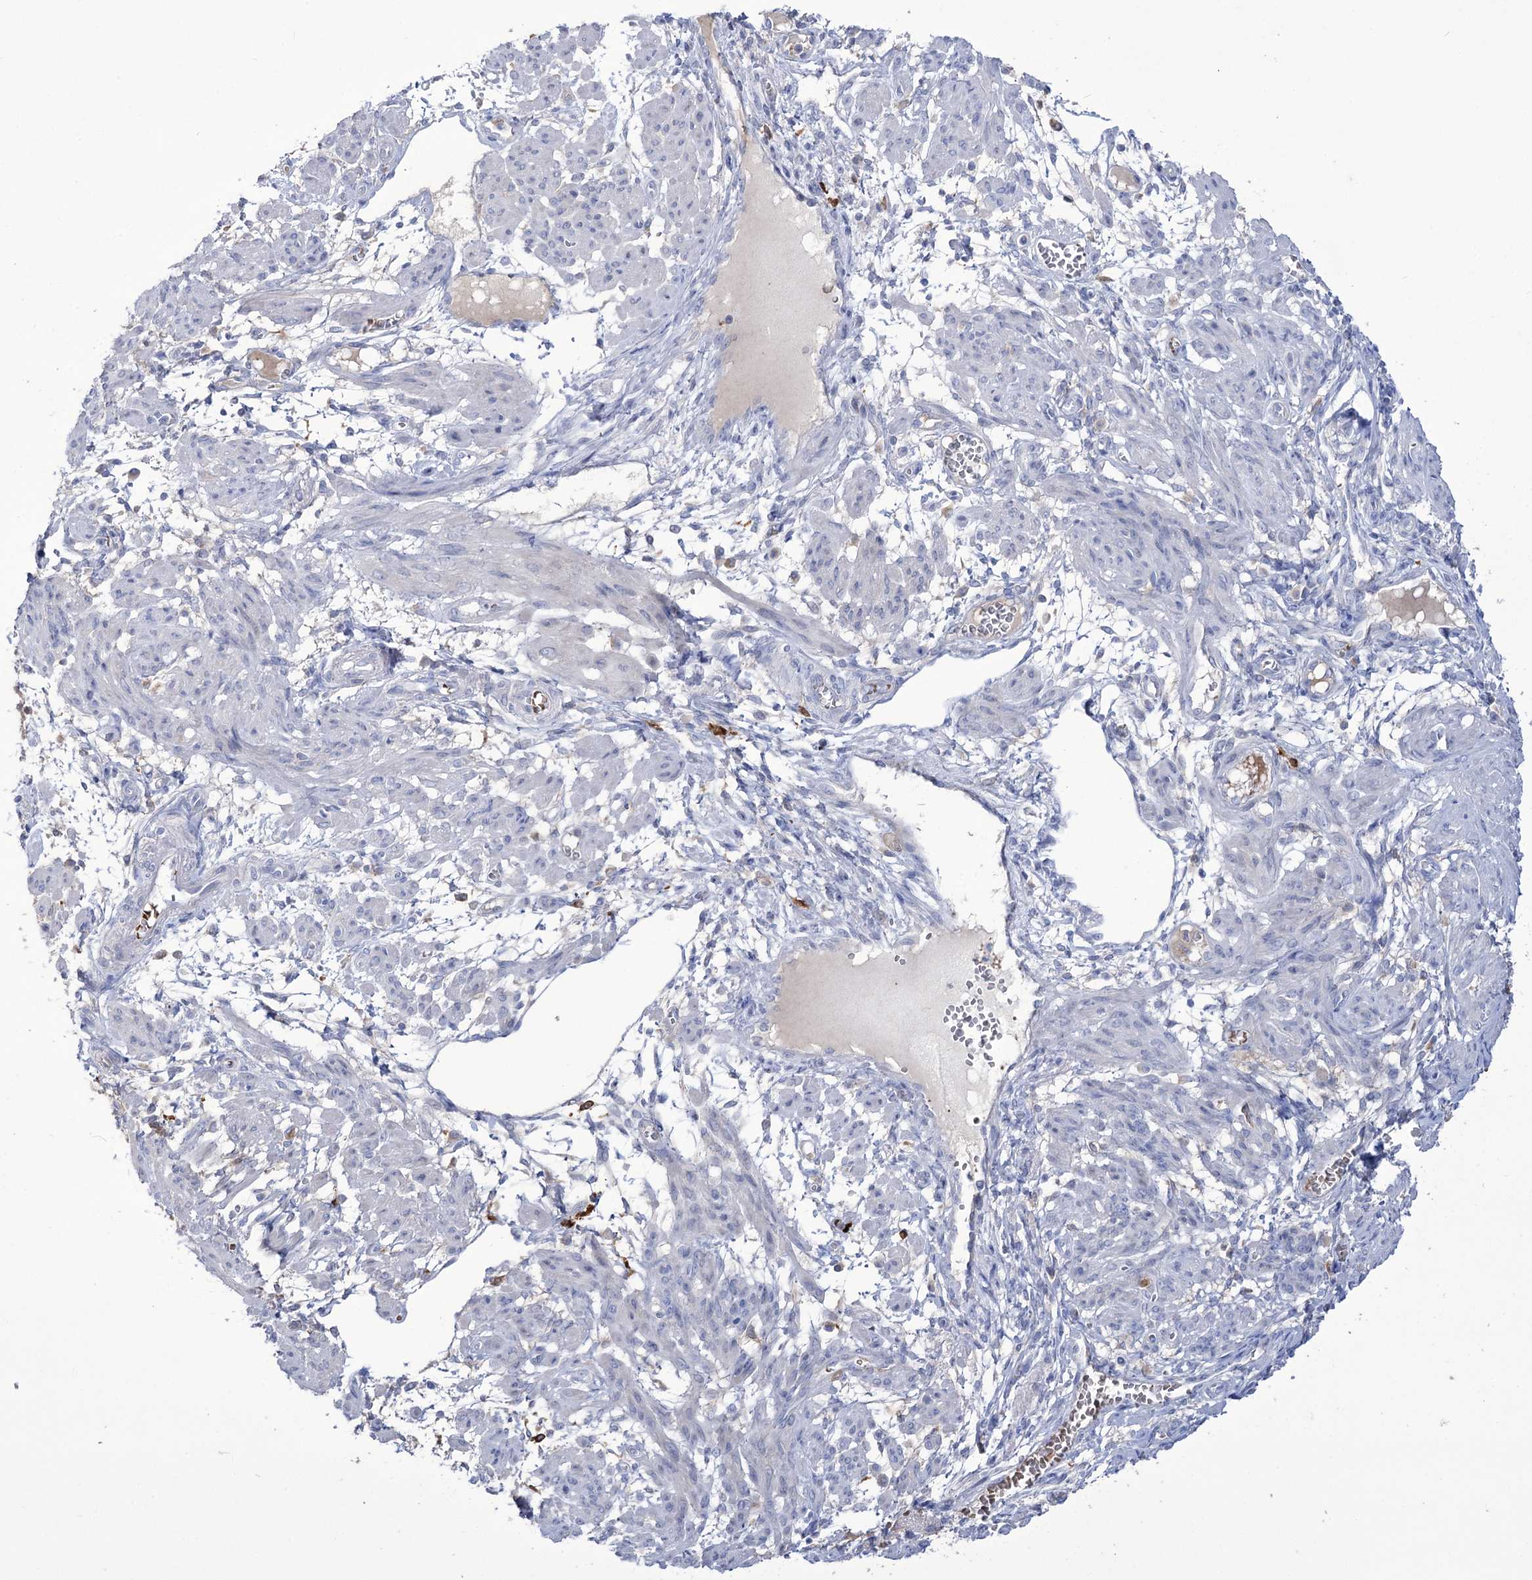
{"staining": {"intensity": "weak", "quantity": "<25%", "location": "cytoplasmic/membranous"}, "tissue": "smooth muscle", "cell_type": "Smooth muscle cells", "image_type": "normal", "snomed": [{"axis": "morphology", "description": "Normal tissue, NOS"}, {"axis": "topography", "description": "Smooth muscle"}], "caption": "This micrograph is of unremarkable smooth muscle stained with immunohistochemistry to label a protein in brown with the nuclei are counter-stained blue. There is no expression in smooth muscle cells.", "gene": "ZNF622", "patient": {"sex": "female", "age": 39}}